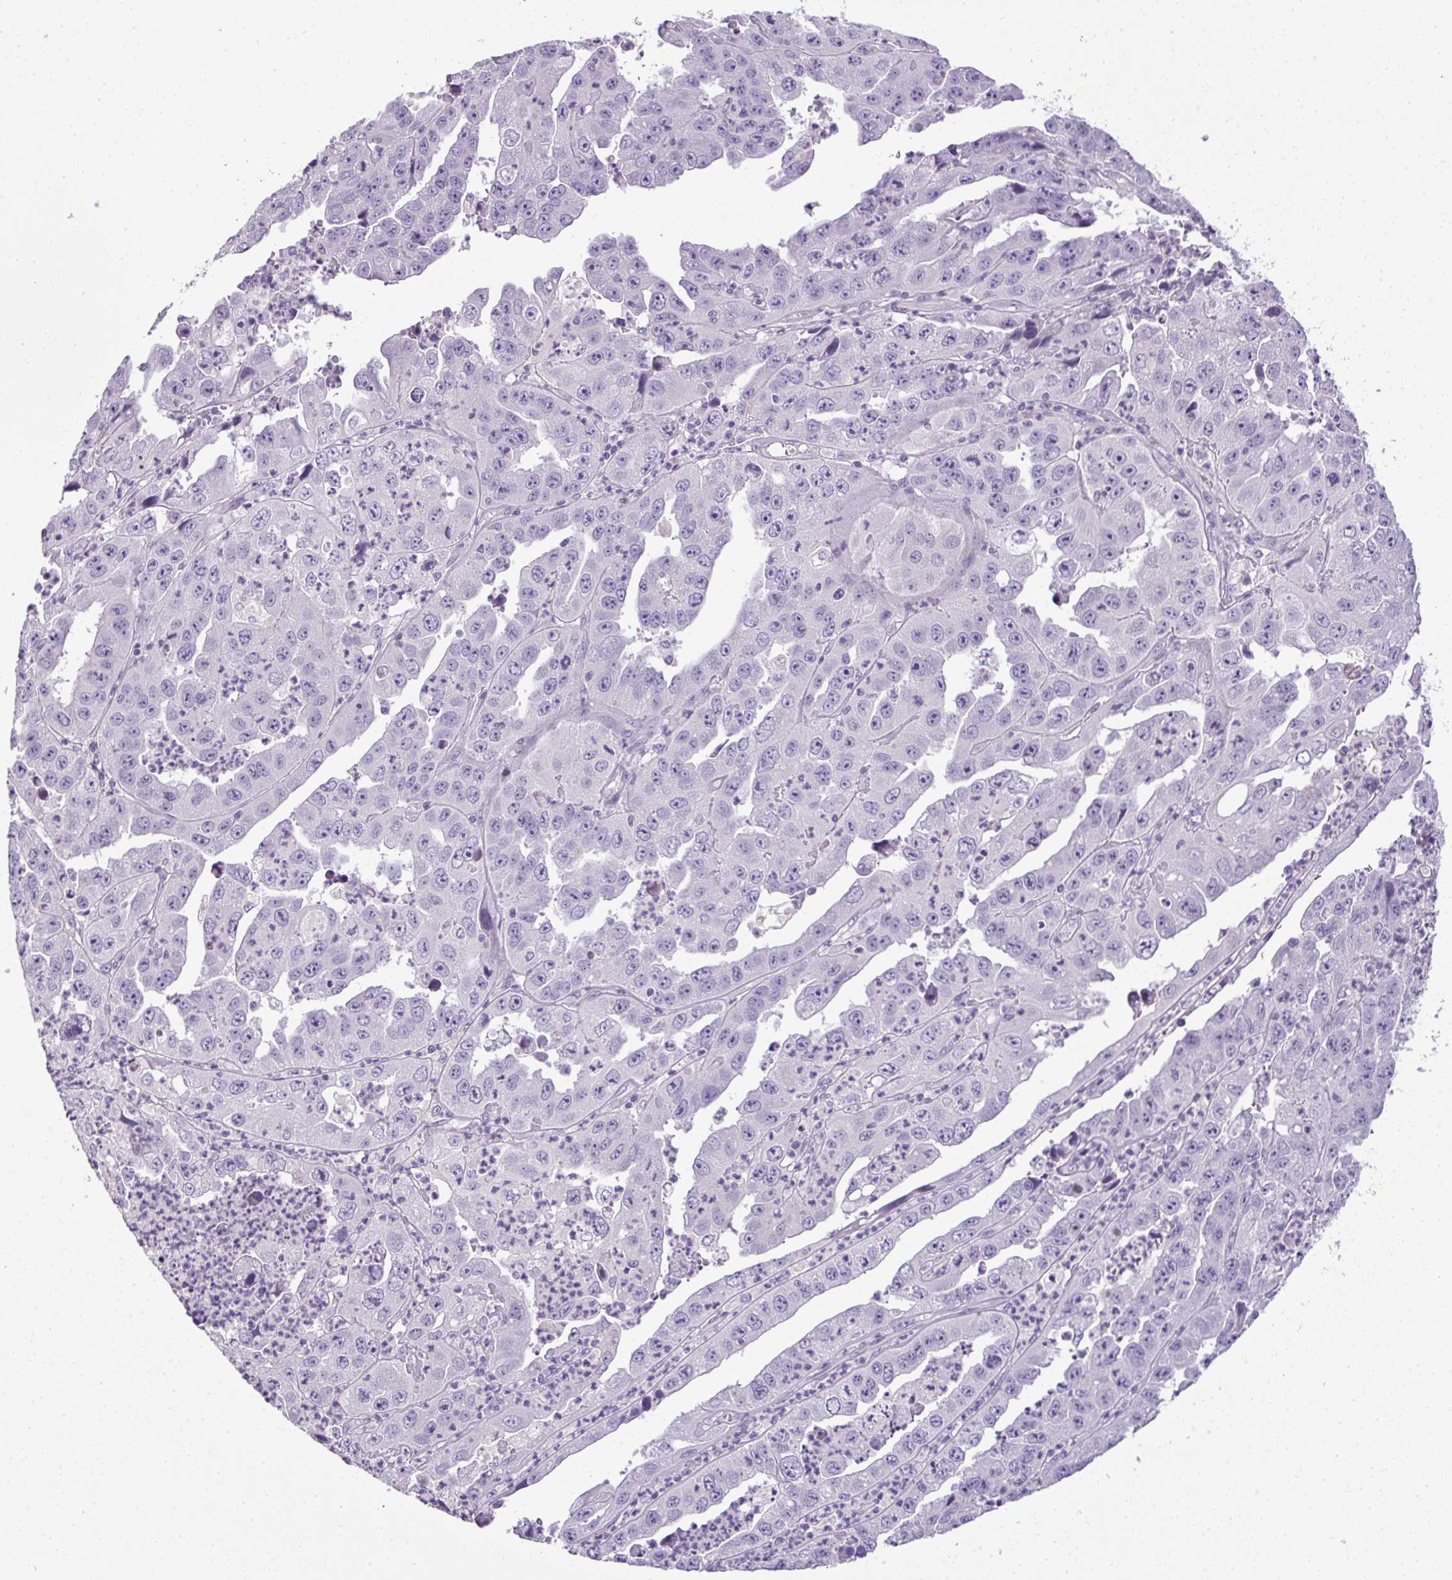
{"staining": {"intensity": "negative", "quantity": "none", "location": "none"}, "tissue": "endometrial cancer", "cell_type": "Tumor cells", "image_type": "cancer", "snomed": [{"axis": "morphology", "description": "Adenocarcinoma, NOS"}, {"axis": "topography", "description": "Uterus"}], "caption": "High magnification brightfield microscopy of endometrial adenocarcinoma stained with DAB (brown) and counterstained with hematoxylin (blue): tumor cells show no significant staining. (DAB immunohistochemistry (IHC), high magnification).", "gene": "CMPK1", "patient": {"sex": "female", "age": 62}}